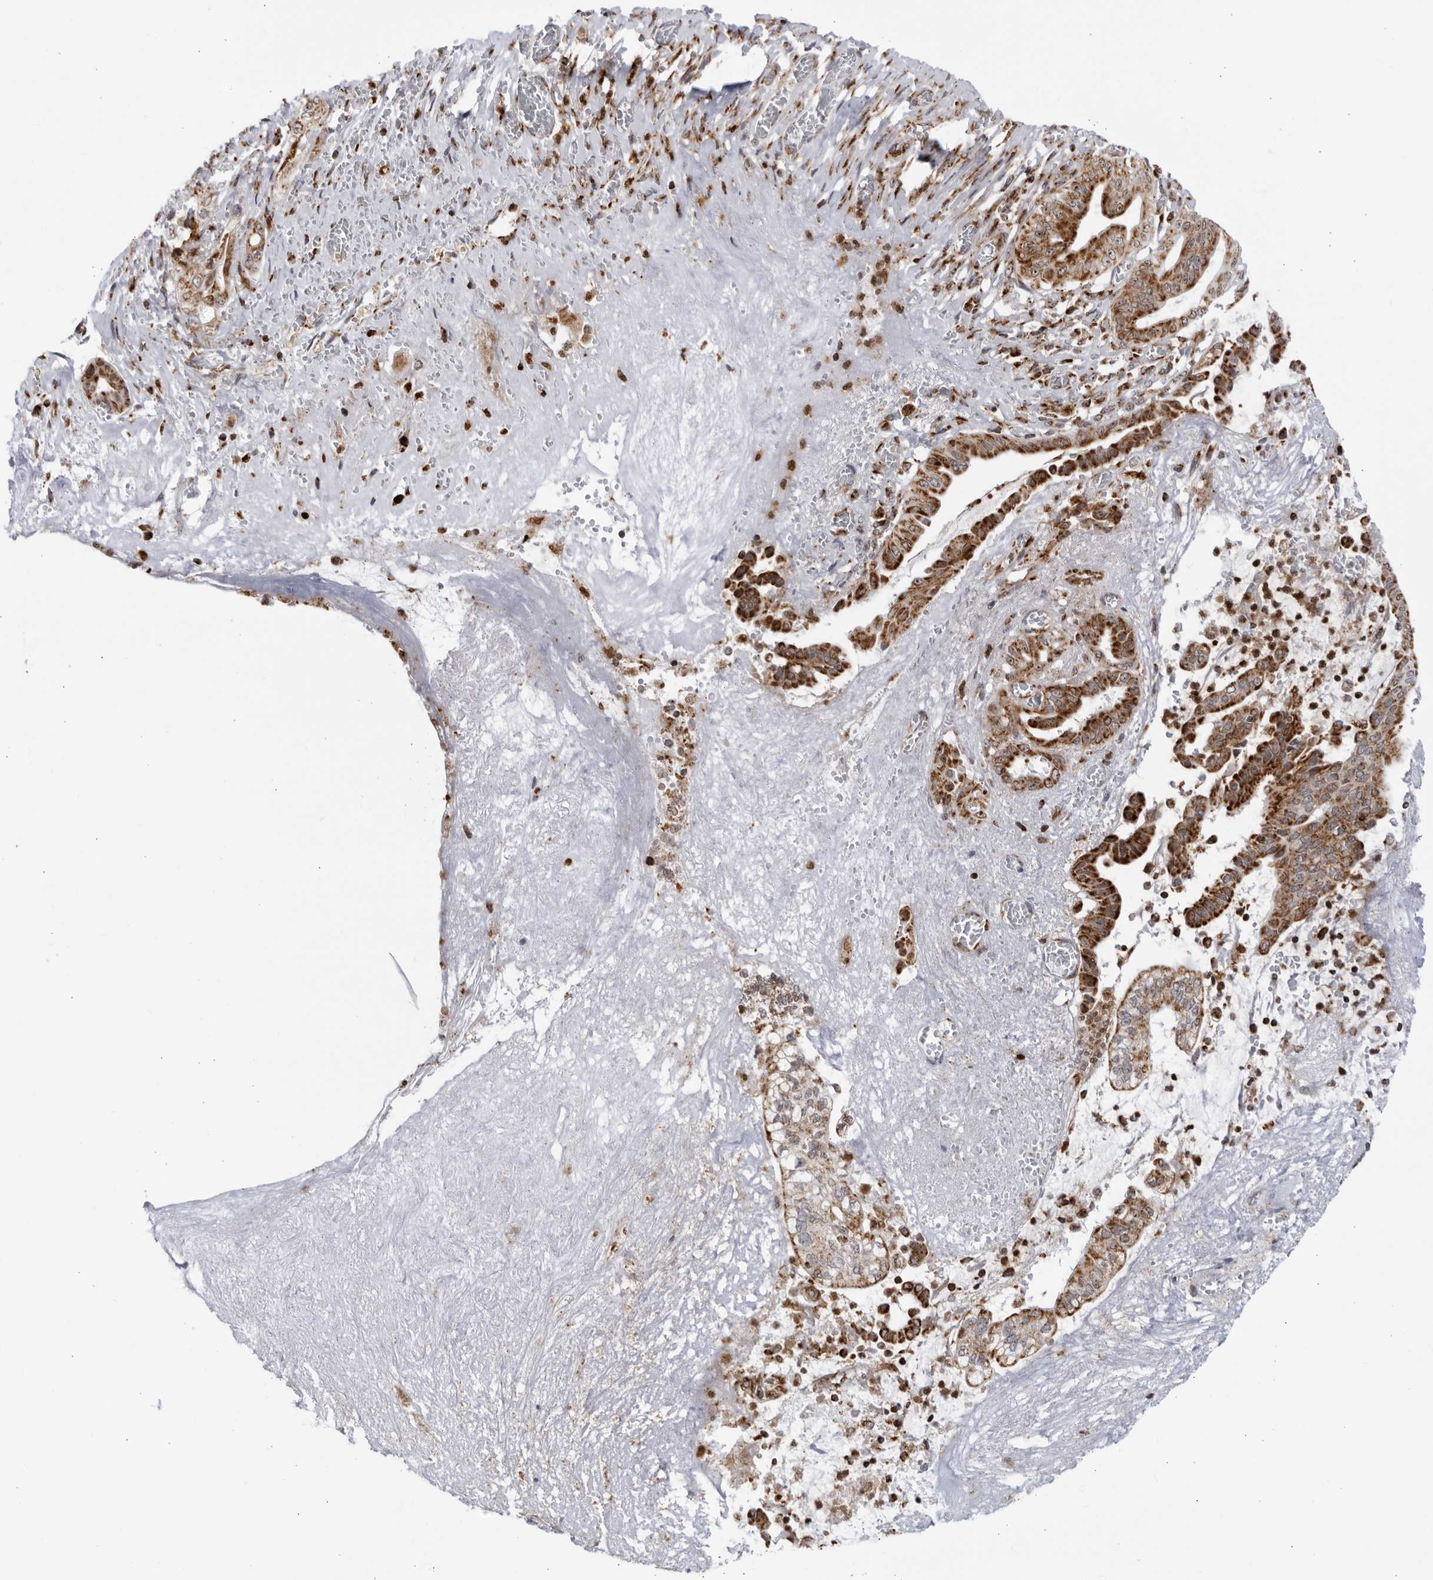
{"staining": {"intensity": "strong", "quantity": ">75%", "location": "cytoplasmic/membranous,nuclear"}, "tissue": "pancreatic cancer", "cell_type": "Tumor cells", "image_type": "cancer", "snomed": [{"axis": "morphology", "description": "Adenocarcinoma, NOS"}, {"axis": "topography", "description": "Pancreas"}], "caption": "Immunohistochemistry (IHC) of human pancreatic cancer (adenocarcinoma) exhibits high levels of strong cytoplasmic/membranous and nuclear positivity in approximately >75% of tumor cells.", "gene": "RBM34", "patient": {"sex": "male", "age": 58}}